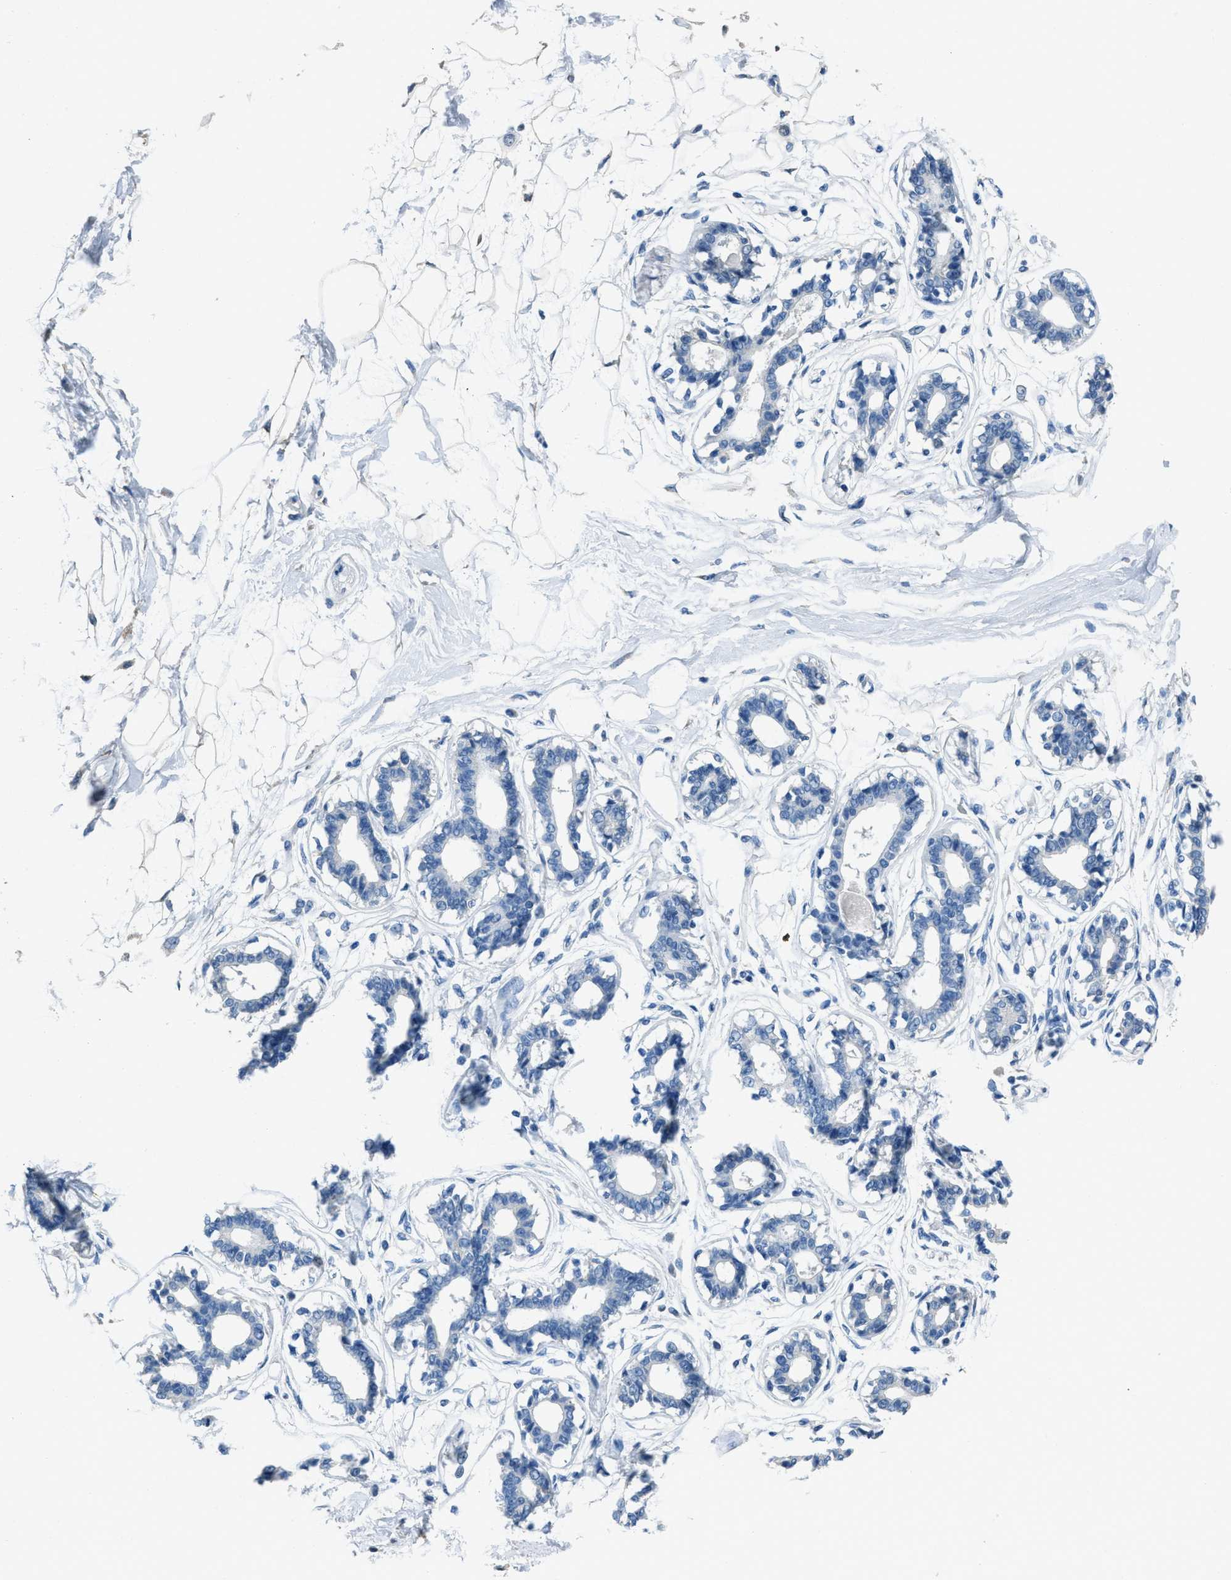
{"staining": {"intensity": "negative", "quantity": "none", "location": "none"}, "tissue": "breast", "cell_type": "Adipocytes", "image_type": "normal", "snomed": [{"axis": "morphology", "description": "Normal tissue, NOS"}, {"axis": "topography", "description": "Breast"}], "caption": "Immunohistochemical staining of normal human breast displays no significant staining in adipocytes.", "gene": "AMACR", "patient": {"sex": "female", "age": 45}}